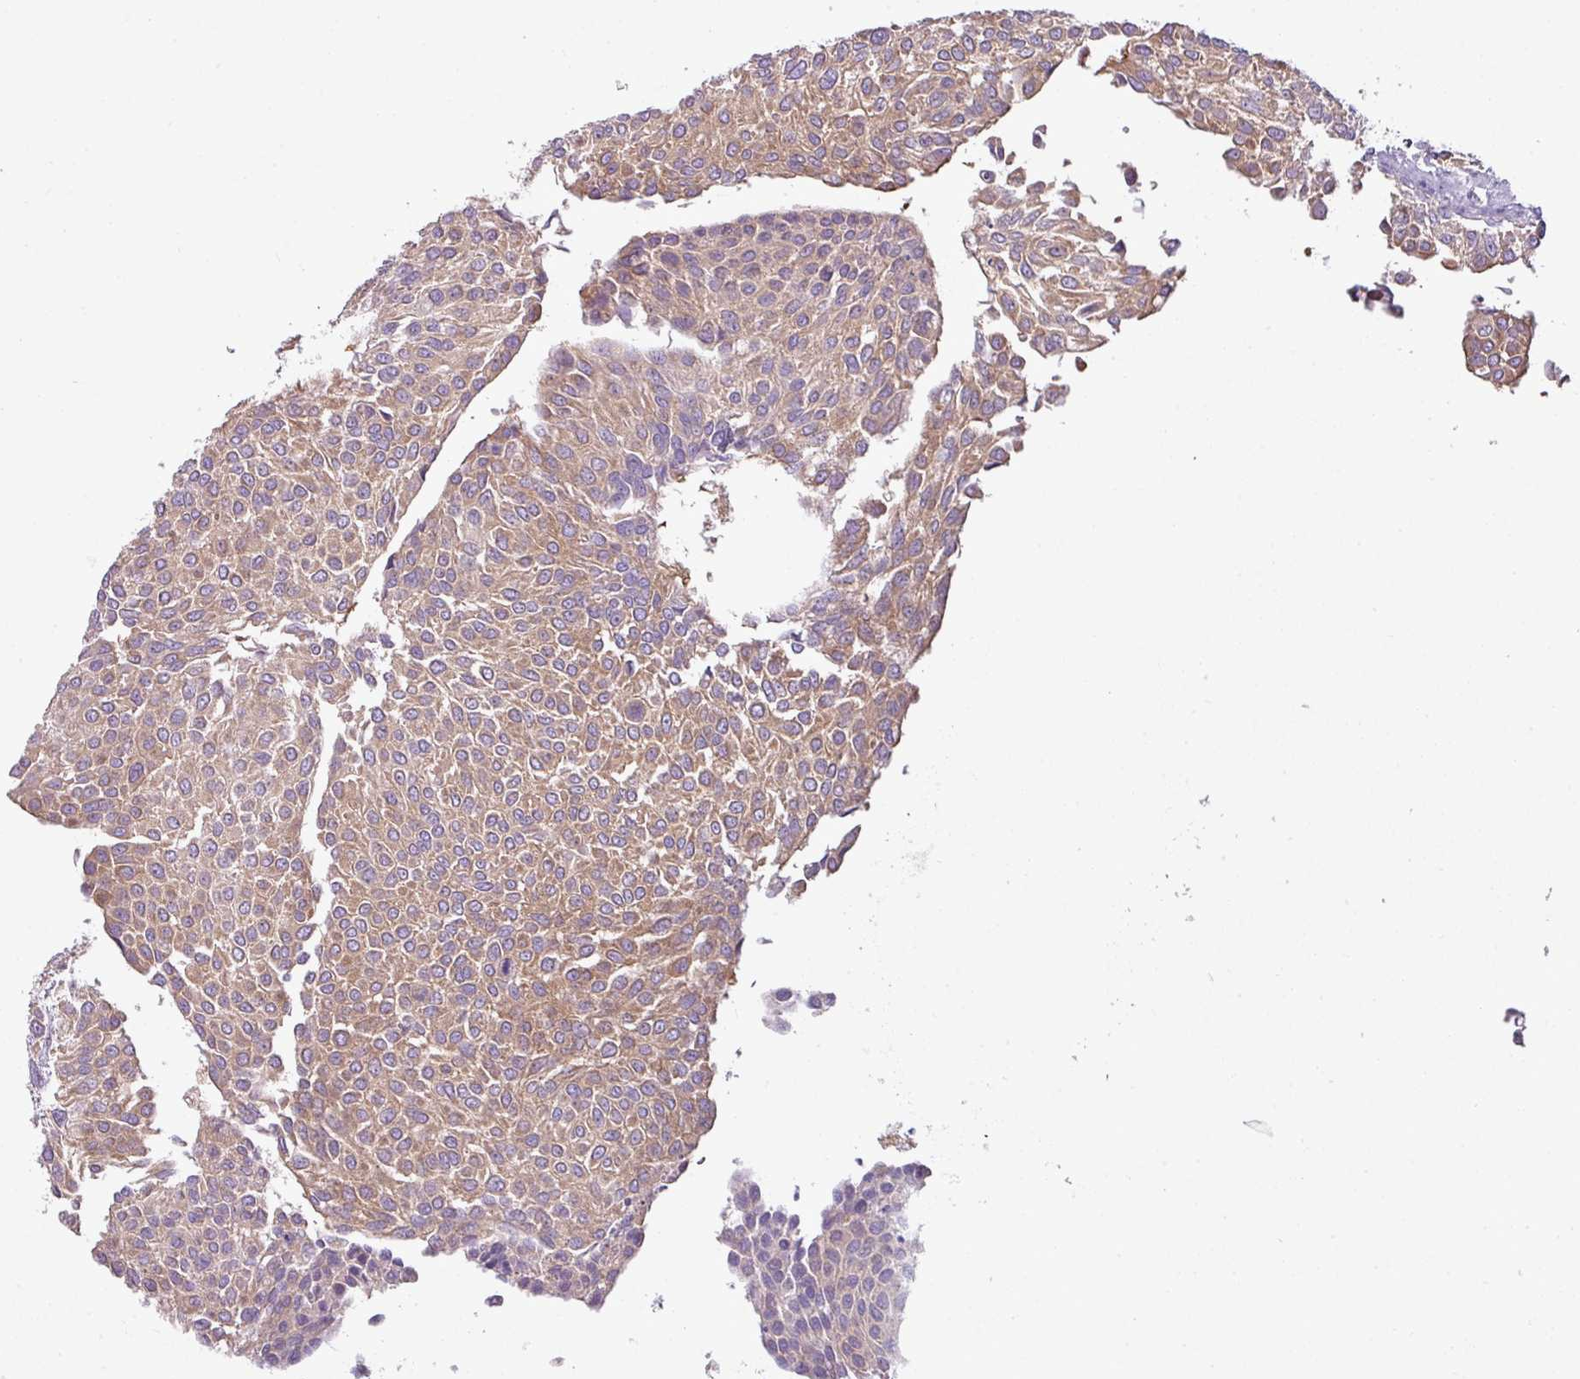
{"staining": {"intensity": "moderate", "quantity": ">75%", "location": "cytoplasmic/membranous"}, "tissue": "urothelial cancer", "cell_type": "Tumor cells", "image_type": "cancer", "snomed": [{"axis": "morphology", "description": "Urothelial carcinoma, NOS"}, {"axis": "topography", "description": "Urinary bladder"}], "caption": "Tumor cells reveal medium levels of moderate cytoplasmic/membranous expression in about >75% of cells in human transitional cell carcinoma.", "gene": "CAMK2B", "patient": {"sex": "male", "age": 55}}